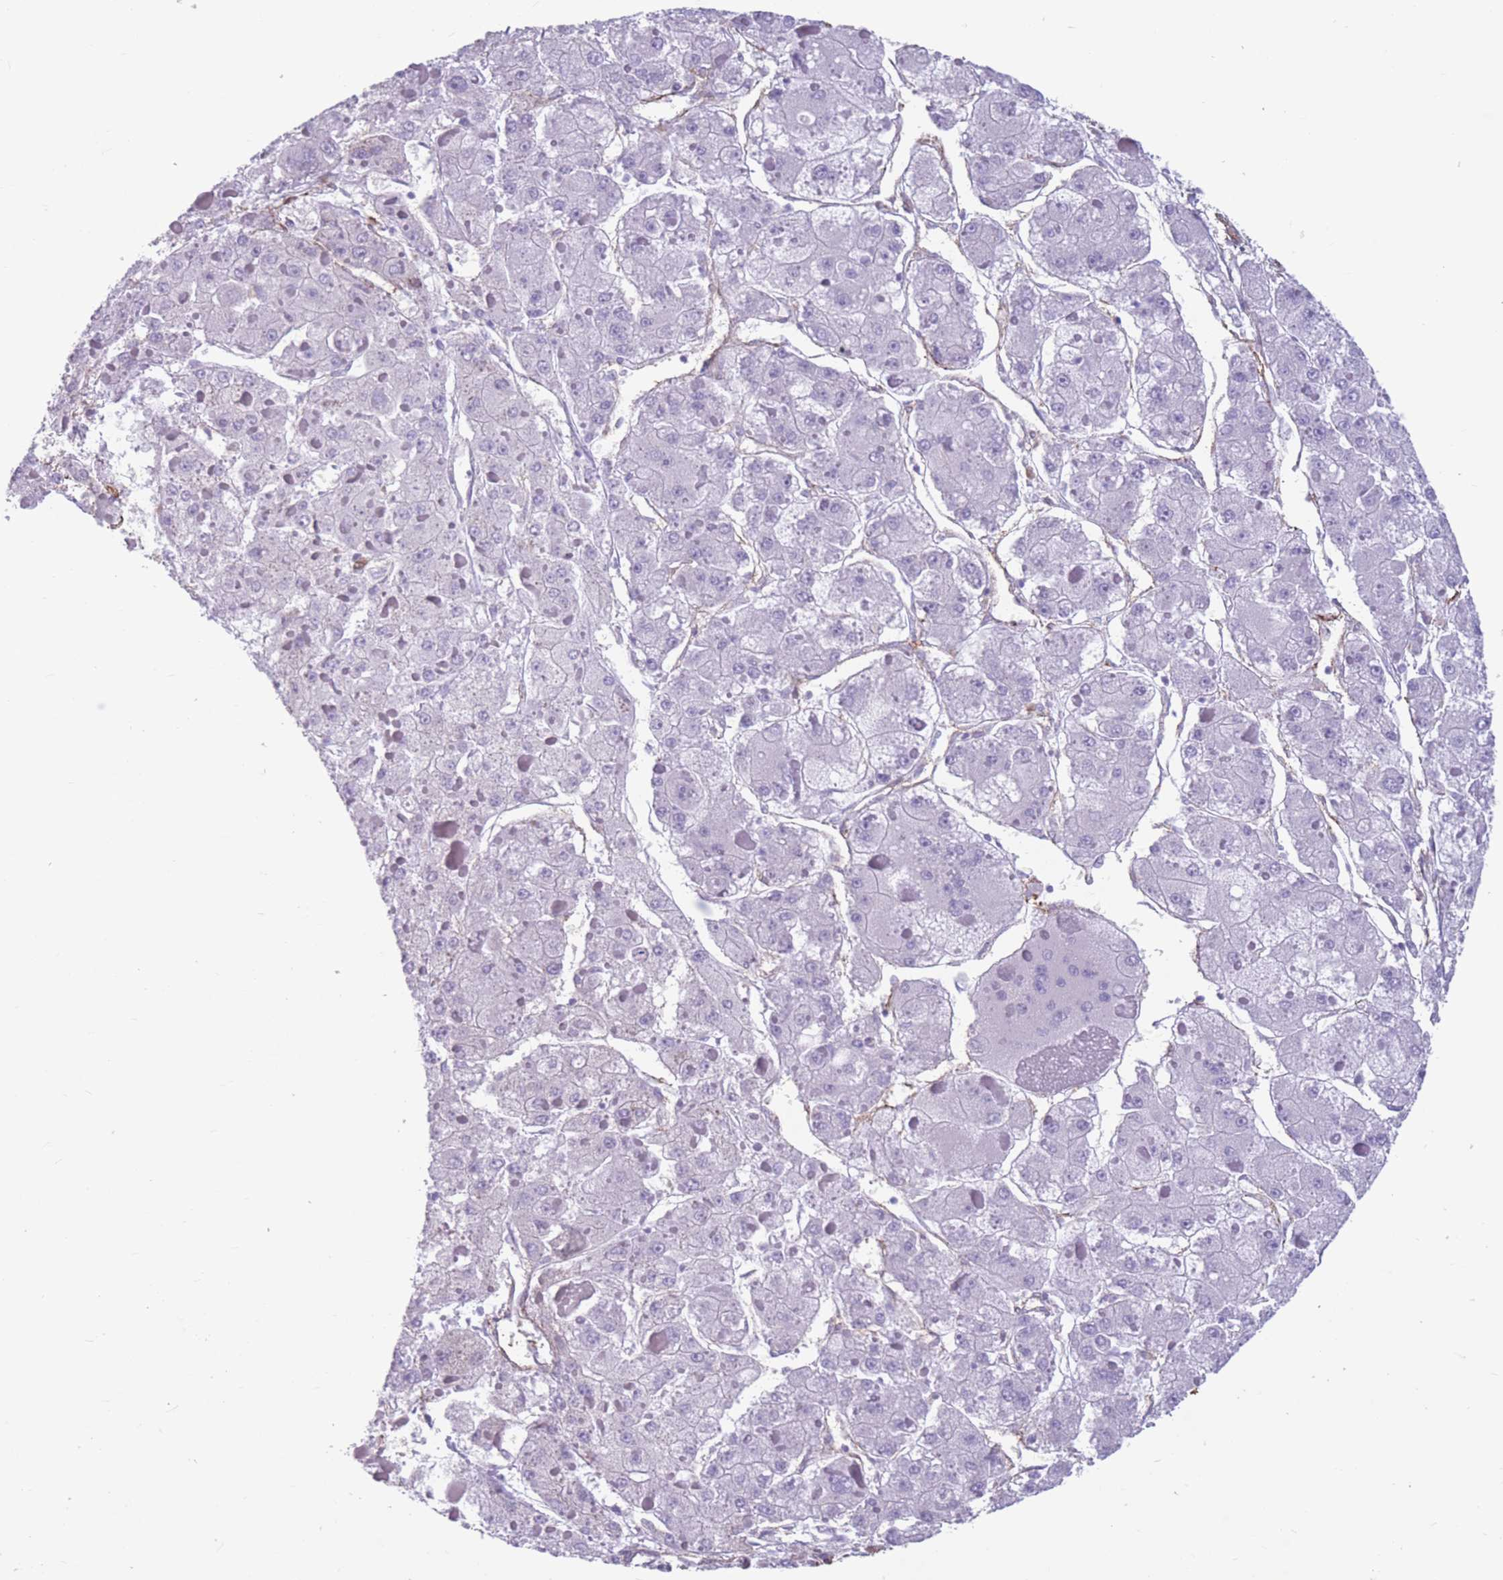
{"staining": {"intensity": "negative", "quantity": "none", "location": "none"}, "tissue": "liver cancer", "cell_type": "Tumor cells", "image_type": "cancer", "snomed": [{"axis": "morphology", "description": "Carcinoma, Hepatocellular, NOS"}, {"axis": "topography", "description": "Liver"}], "caption": "A histopathology image of hepatocellular carcinoma (liver) stained for a protein exhibits no brown staining in tumor cells.", "gene": "DPYD", "patient": {"sex": "female", "age": 73}}